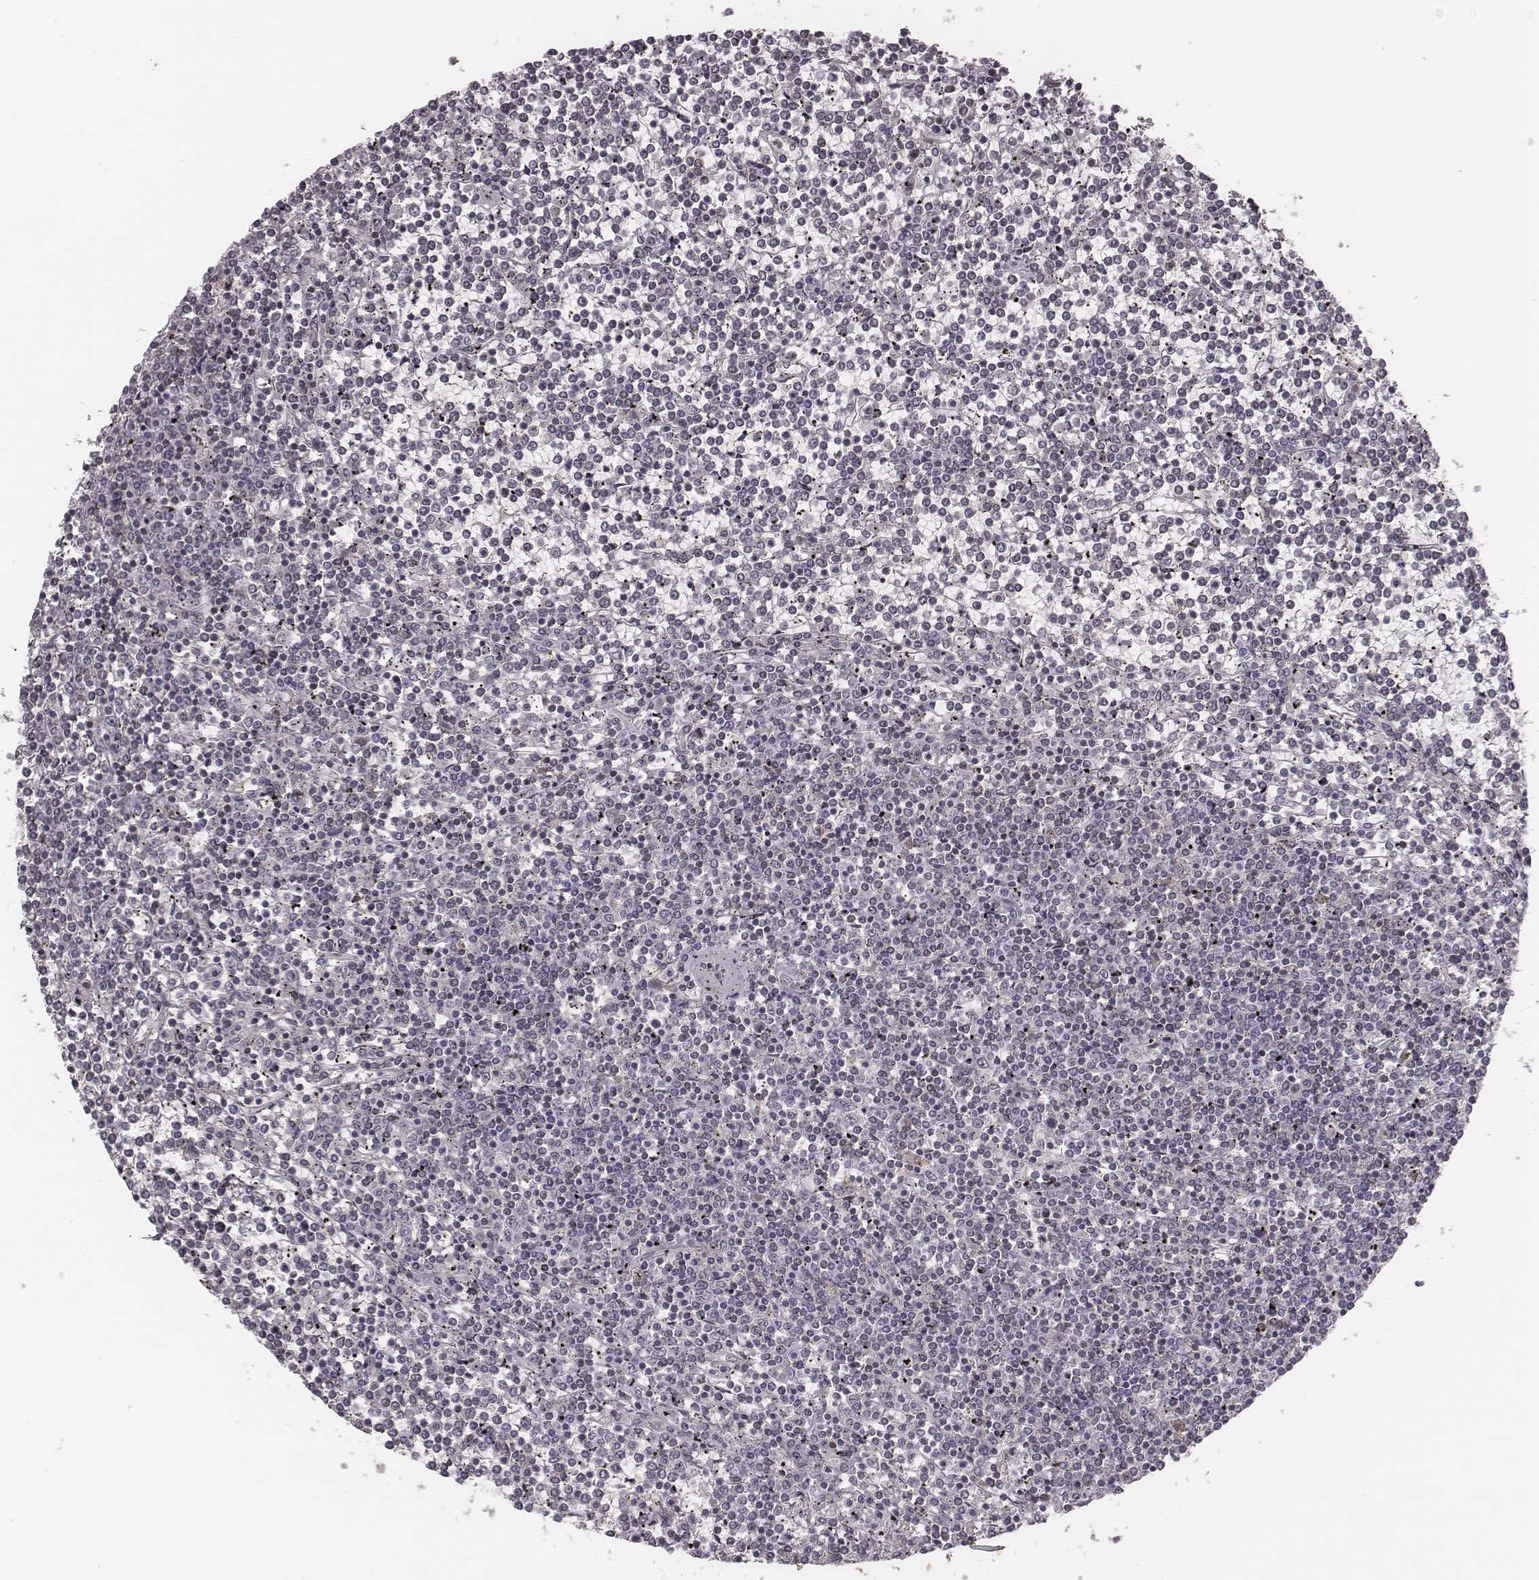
{"staining": {"intensity": "negative", "quantity": "none", "location": "none"}, "tissue": "lymphoma", "cell_type": "Tumor cells", "image_type": "cancer", "snomed": [{"axis": "morphology", "description": "Malignant lymphoma, non-Hodgkin's type, Low grade"}, {"axis": "topography", "description": "Spleen"}], "caption": "Malignant lymphoma, non-Hodgkin's type (low-grade) stained for a protein using immunohistochemistry (IHC) exhibits no positivity tumor cells.", "gene": "TLX3", "patient": {"sex": "female", "age": 19}}